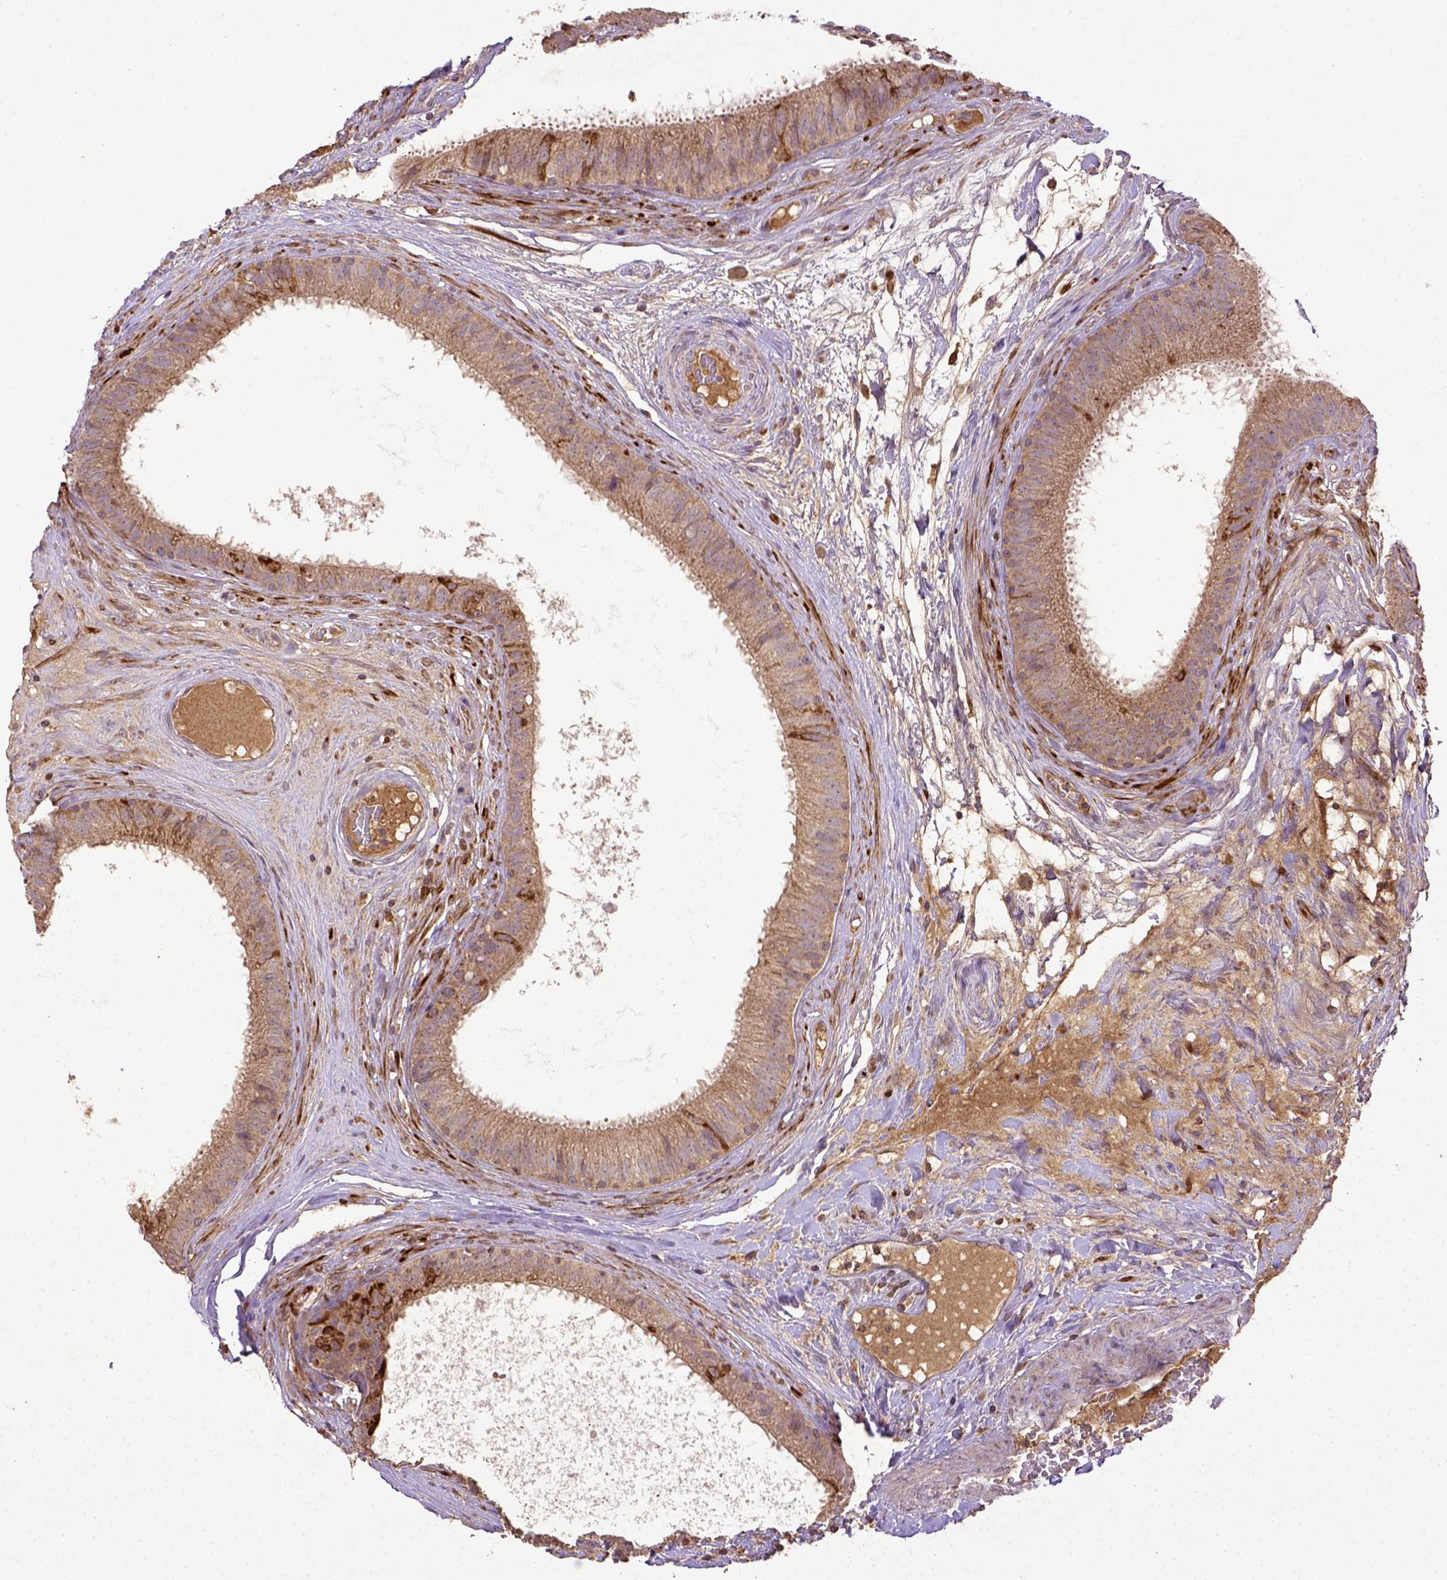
{"staining": {"intensity": "moderate", "quantity": ">75%", "location": "cytoplasmic/membranous"}, "tissue": "epididymis", "cell_type": "Glandular cells", "image_type": "normal", "snomed": [{"axis": "morphology", "description": "Normal tissue, NOS"}, {"axis": "topography", "description": "Epididymis"}], "caption": "Human epididymis stained with a brown dye exhibits moderate cytoplasmic/membranous positive positivity in approximately >75% of glandular cells.", "gene": "MT", "patient": {"sex": "male", "age": 59}}